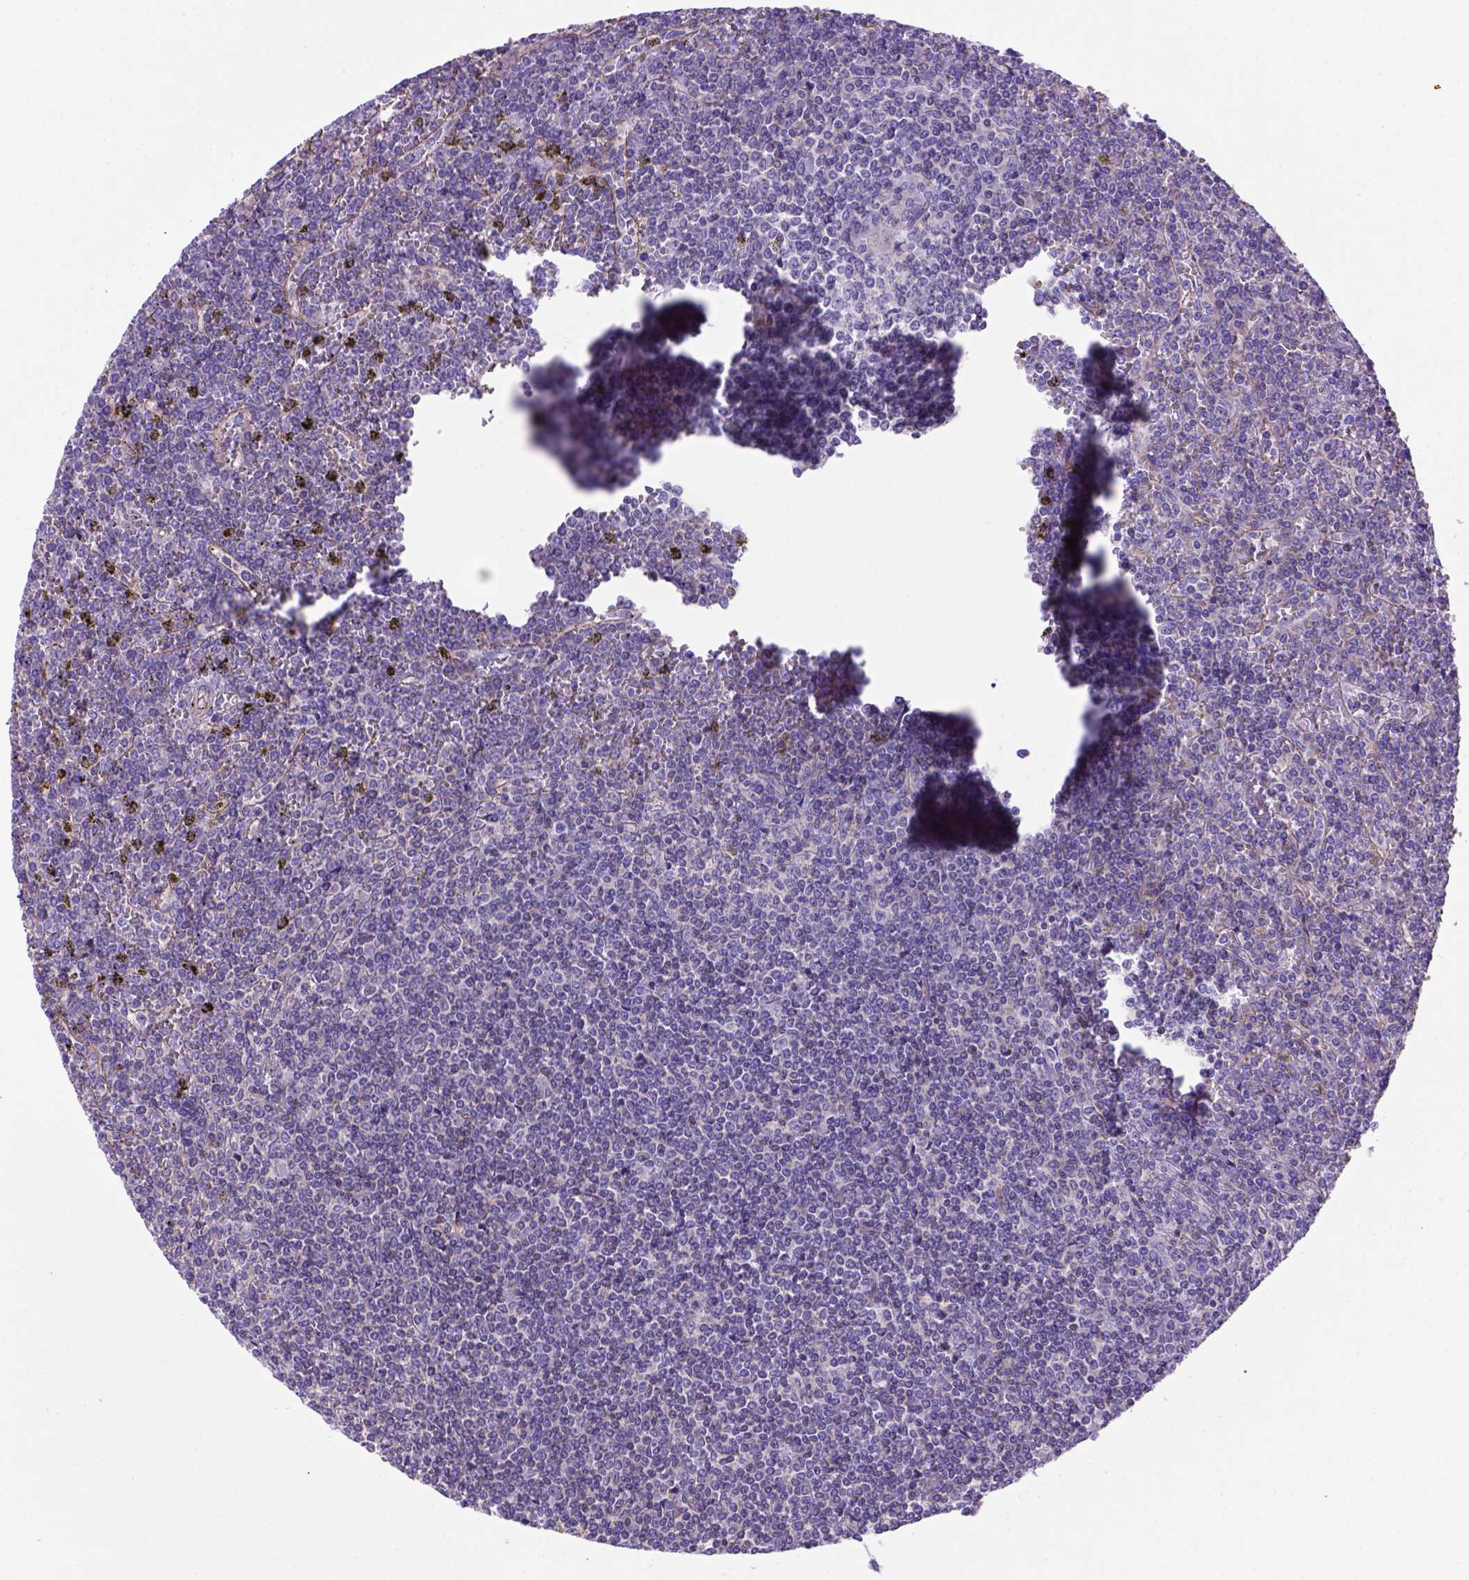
{"staining": {"intensity": "negative", "quantity": "none", "location": "none"}, "tissue": "lymphoma", "cell_type": "Tumor cells", "image_type": "cancer", "snomed": [{"axis": "morphology", "description": "Malignant lymphoma, non-Hodgkin's type, Low grade"}, {"axis": "topography", "description": "Spleen"}], "caption": "The immunohistochemistry micrograph has no significant staining in tumor cells of lymphoma tissue.", "gene": "PEX12", "patient": {"sex": "female", "age": 19}}